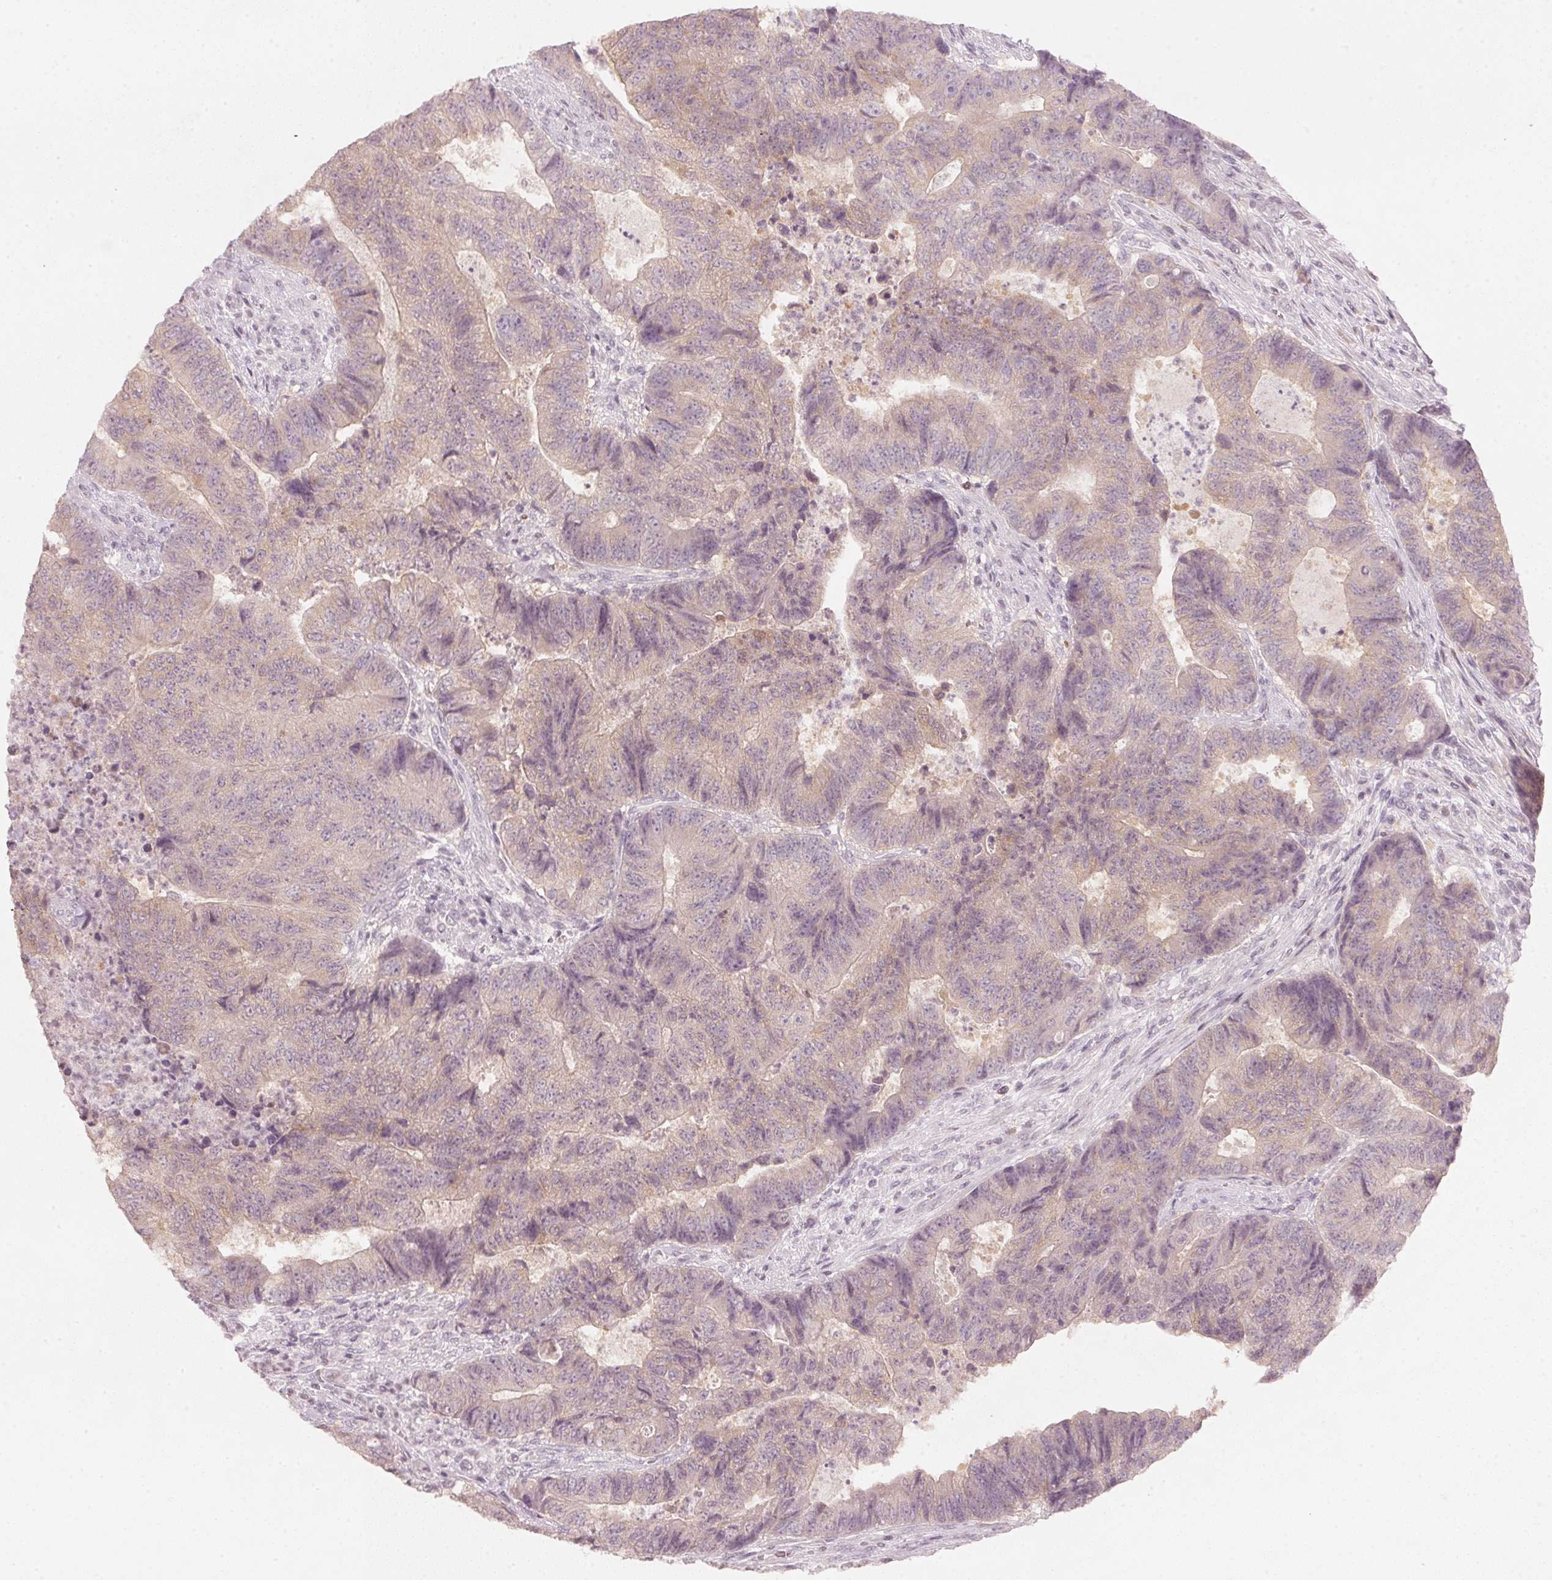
{"staining": {"intensity": "weak", "quantity": "<25%", "location": "cytoplasmic/membranous"}, "tissue": "colorectal cancer", "cell_type": "Tumor cells", "image_type": "cancer", "snomed": [{"axis": "morphology", "description": "Normal tissue, NOS"}, {"axis": "morphology", "description": "Adenocarcinoma, NOS"}, {"axis": "topography", "description": "Colon"}], "caption": "Immunohistochemistry (IHC) image of human colorectal adenocarcinoma stained for a protein (brown), which demonstrates no expression in tumor cells.", "gene": "SFRP4", "patient": {"sex": "female", "age": 48}}